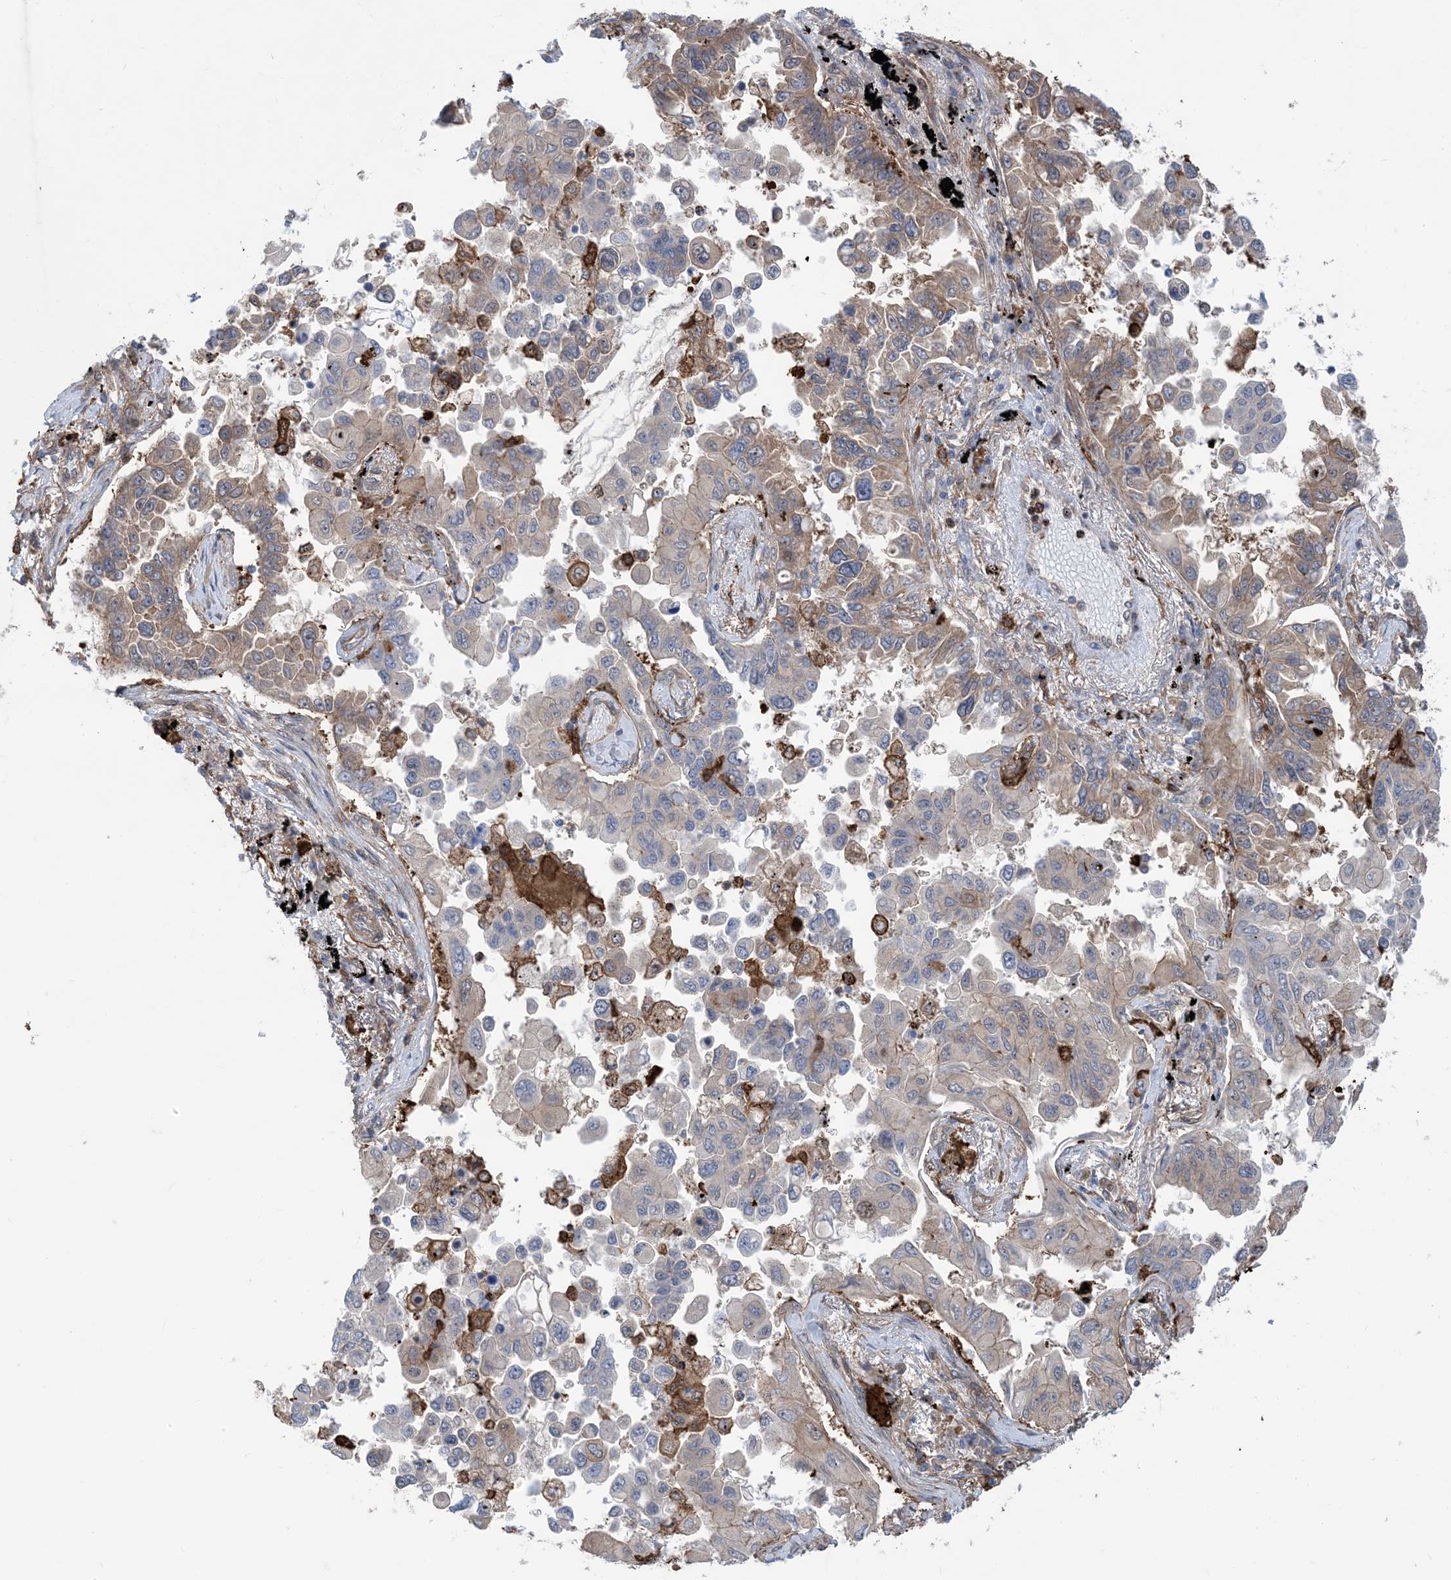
{"staining": {"intensity": "moderate", "quantity": "25%-75%", "location": "cytoplasmic/membranous"}, "tissue": "lung cancer", "cell_type": "Tumor cells", "image_type": "cancer", "snomed": [{"axis": "morphology", "description": "Adenocarcinoma, NOS"}, {"axis": "topography", "description": "Lung"}], "caption": "Moderate cytoplasmic/membranous staining is seen in about 25%-75% of tumor cells in lung cancer.", "gene": "HS1BP3", "patient": {"sex": "female", "age": 67}}